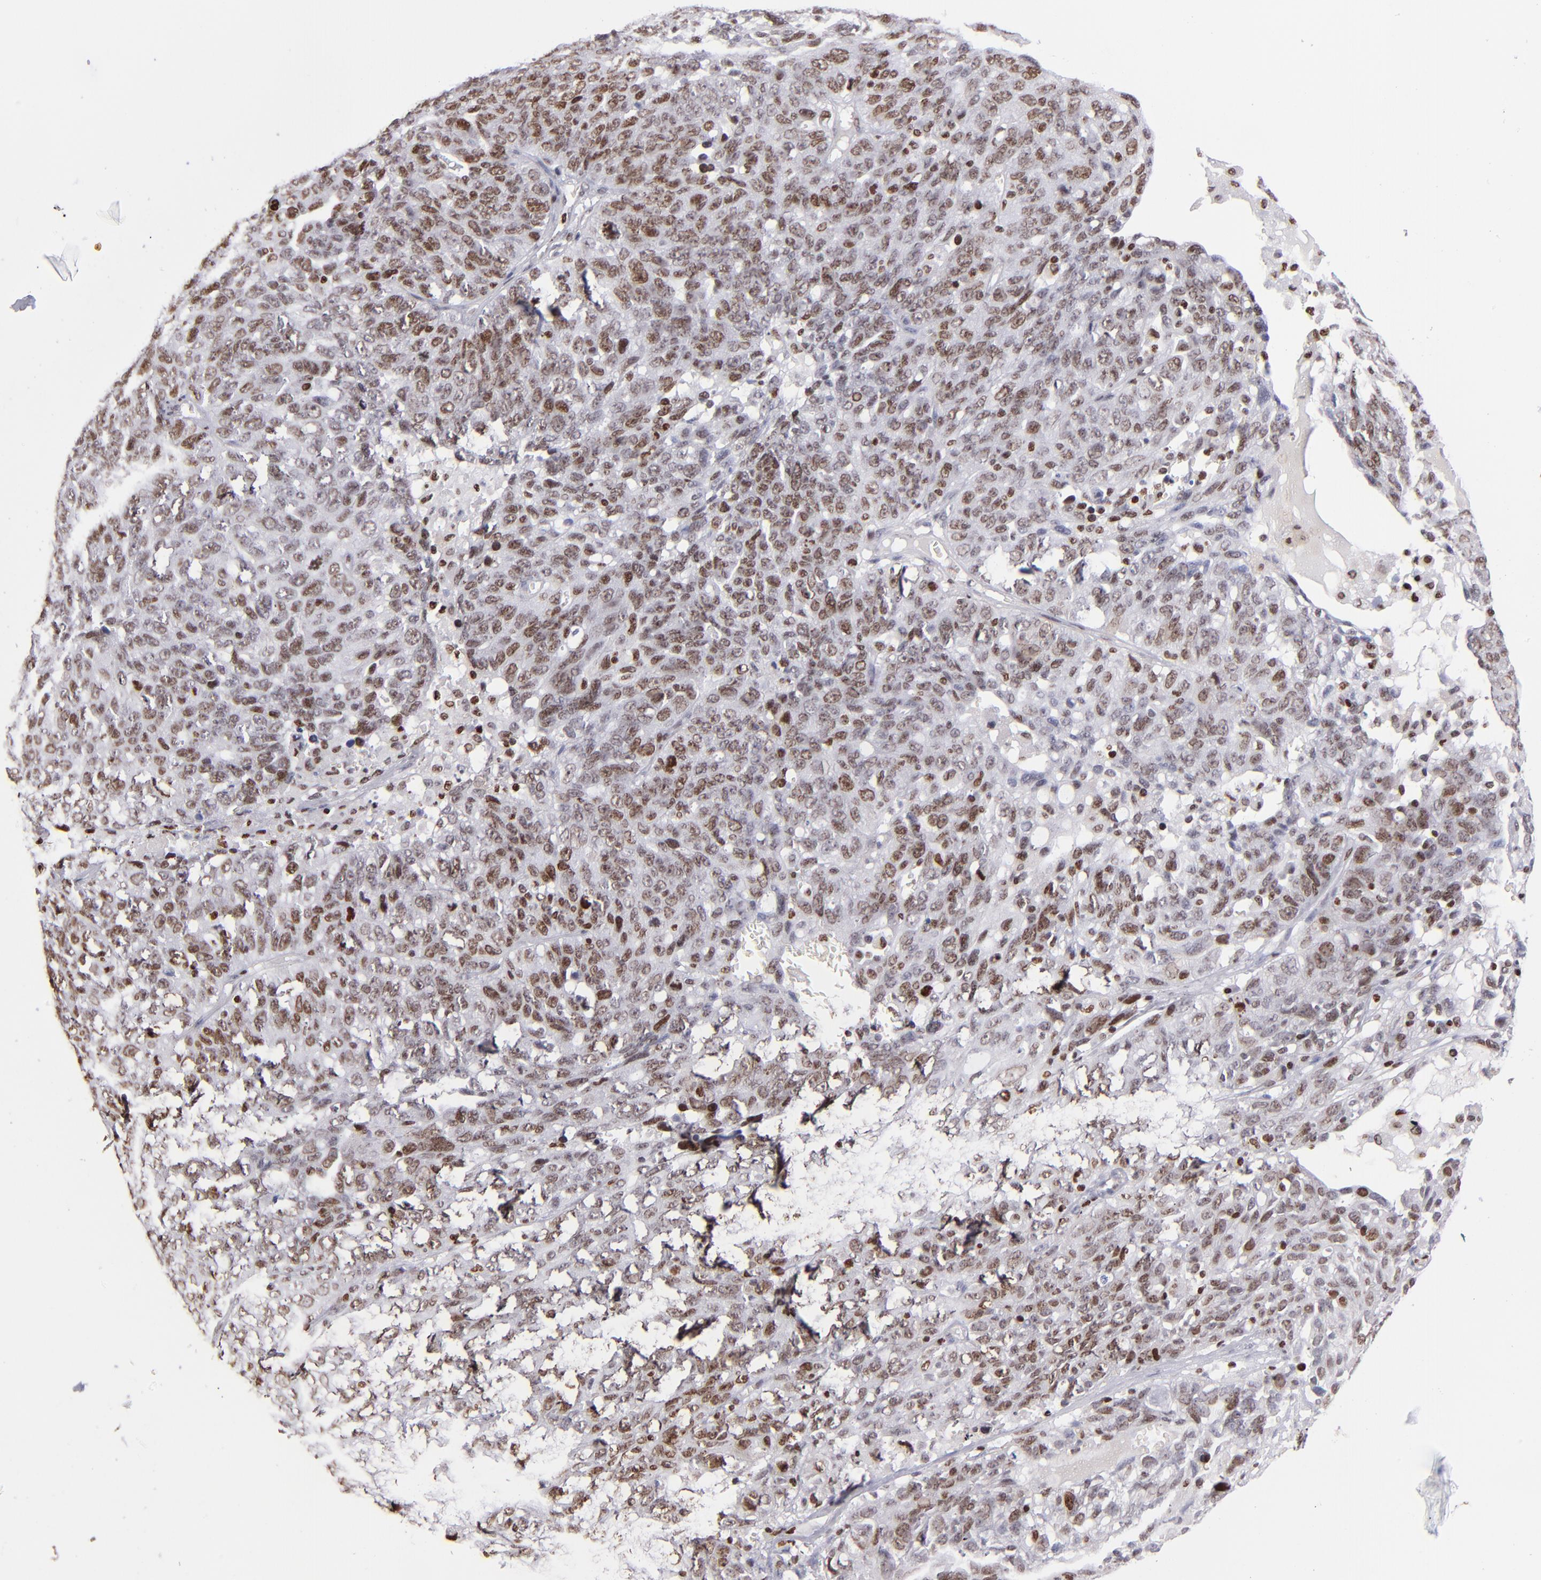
{"staining": {"intensity": "moderate", "quantity": ">75%", "location": "nuclear"}, "tissue": "ovarian cancer", "cell_type": "Tumor cells", "image_type": "cancer", "snomed": [{"axis": "morphology", "description": "Cystadenocarcinoma, serous, NOS"}, {"axis": "topography", "description": "Ovary"}], "caption": "Immunohistochemical staining of ovarian serous cystadenocarcinoma reveals medium levels of moderate nuclear positivity in about >75% of tumor cells.", "gene": "POLA1", "patient": {"sex": "female", "age": 71}}